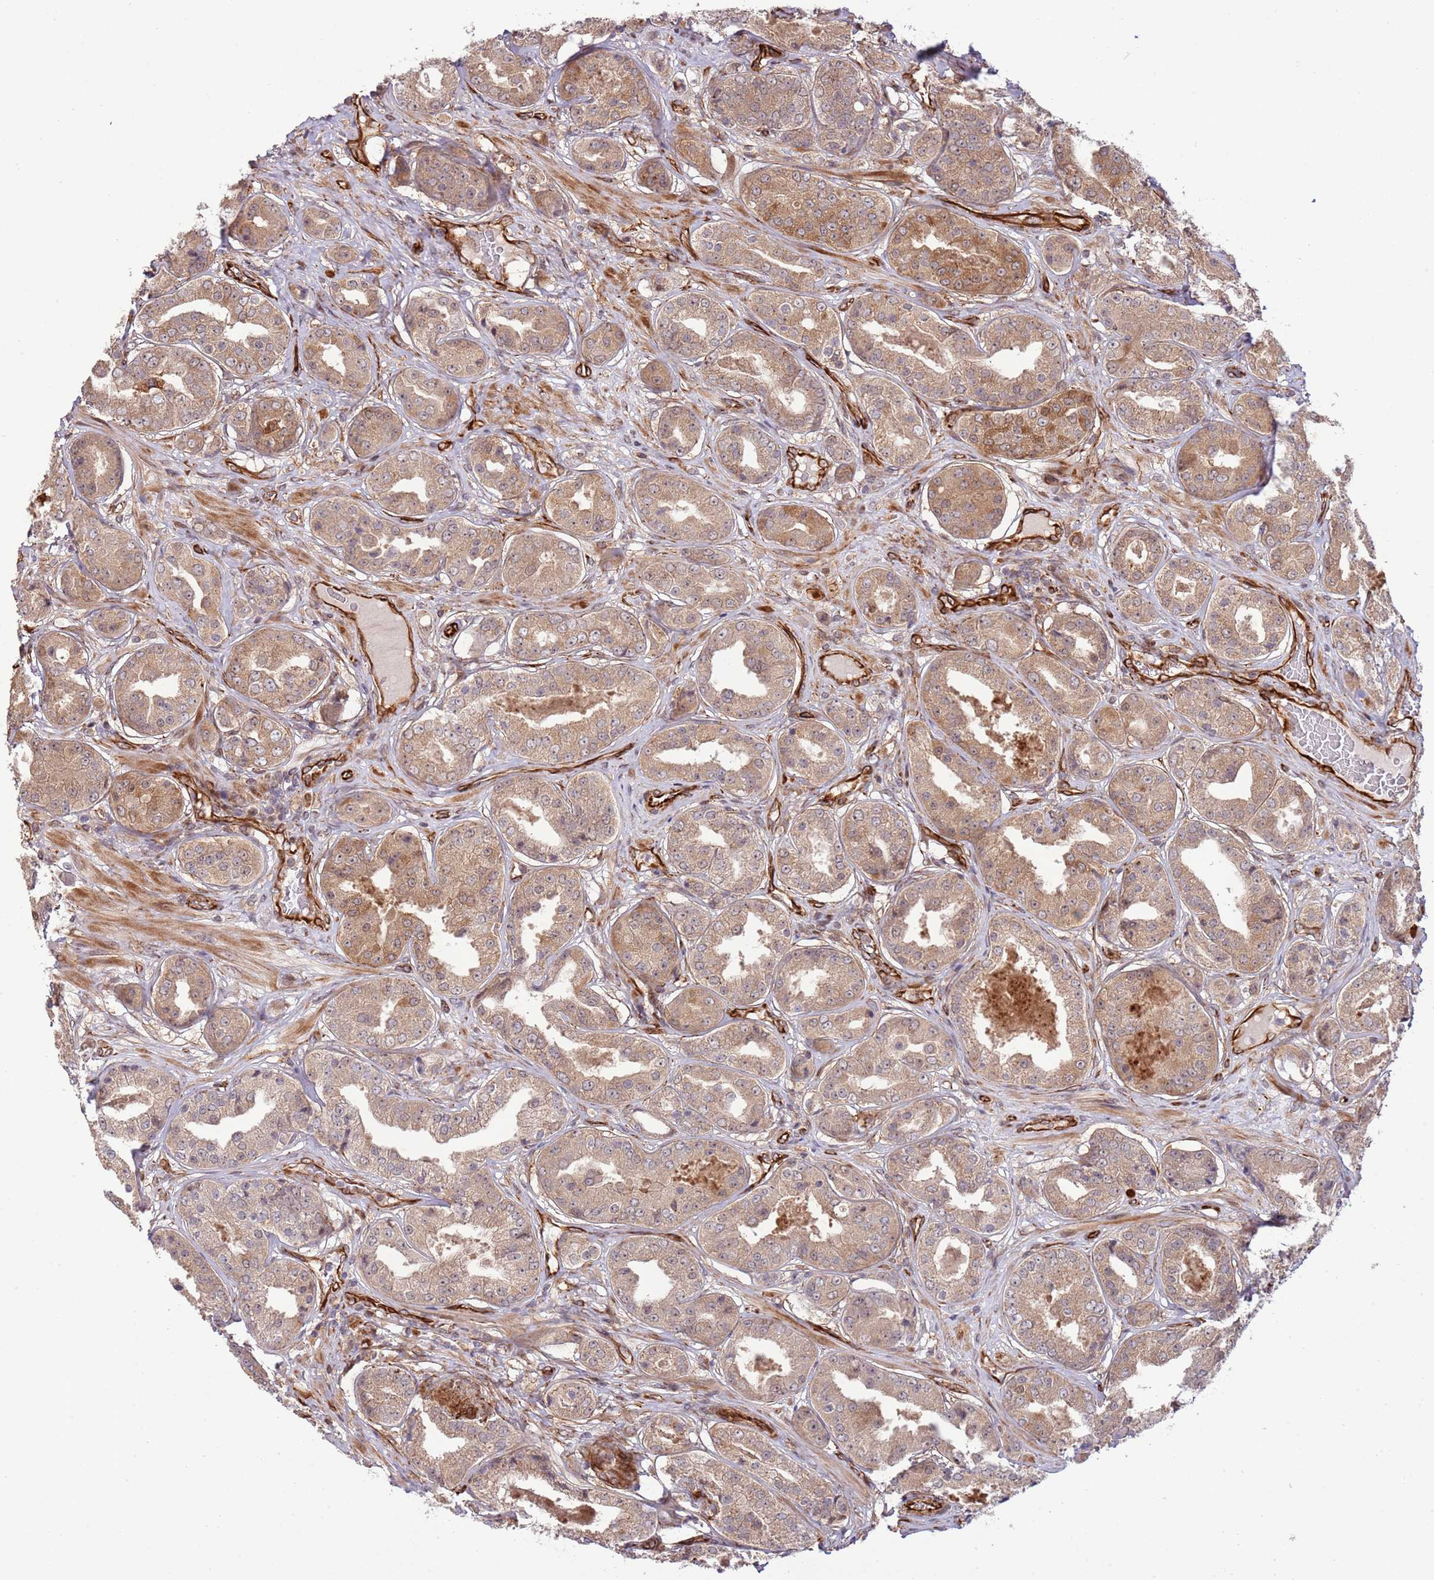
{"staining": {"intensity": "weak", "quantity": ">75%", "location": "cytoplasmic/membranous"}, "tissue": "prostate cancer", "cell_type": "Tumor cells", "image_type": "cancer", "snomed": [{"axis": "morphology", "description": "Adenocarcinoma, High grade"}, {"axis": "topography", "description": "Prostate"}], "caption": "The photomicrograph displays staining of prostate cancer (high-grade adenocarcinoma), revealing weak cytoplasmic/membranous protein staining (brown color) within tumor cells.", "gene": "NEK3", "patient": {"sex": "male", "age": 63}}